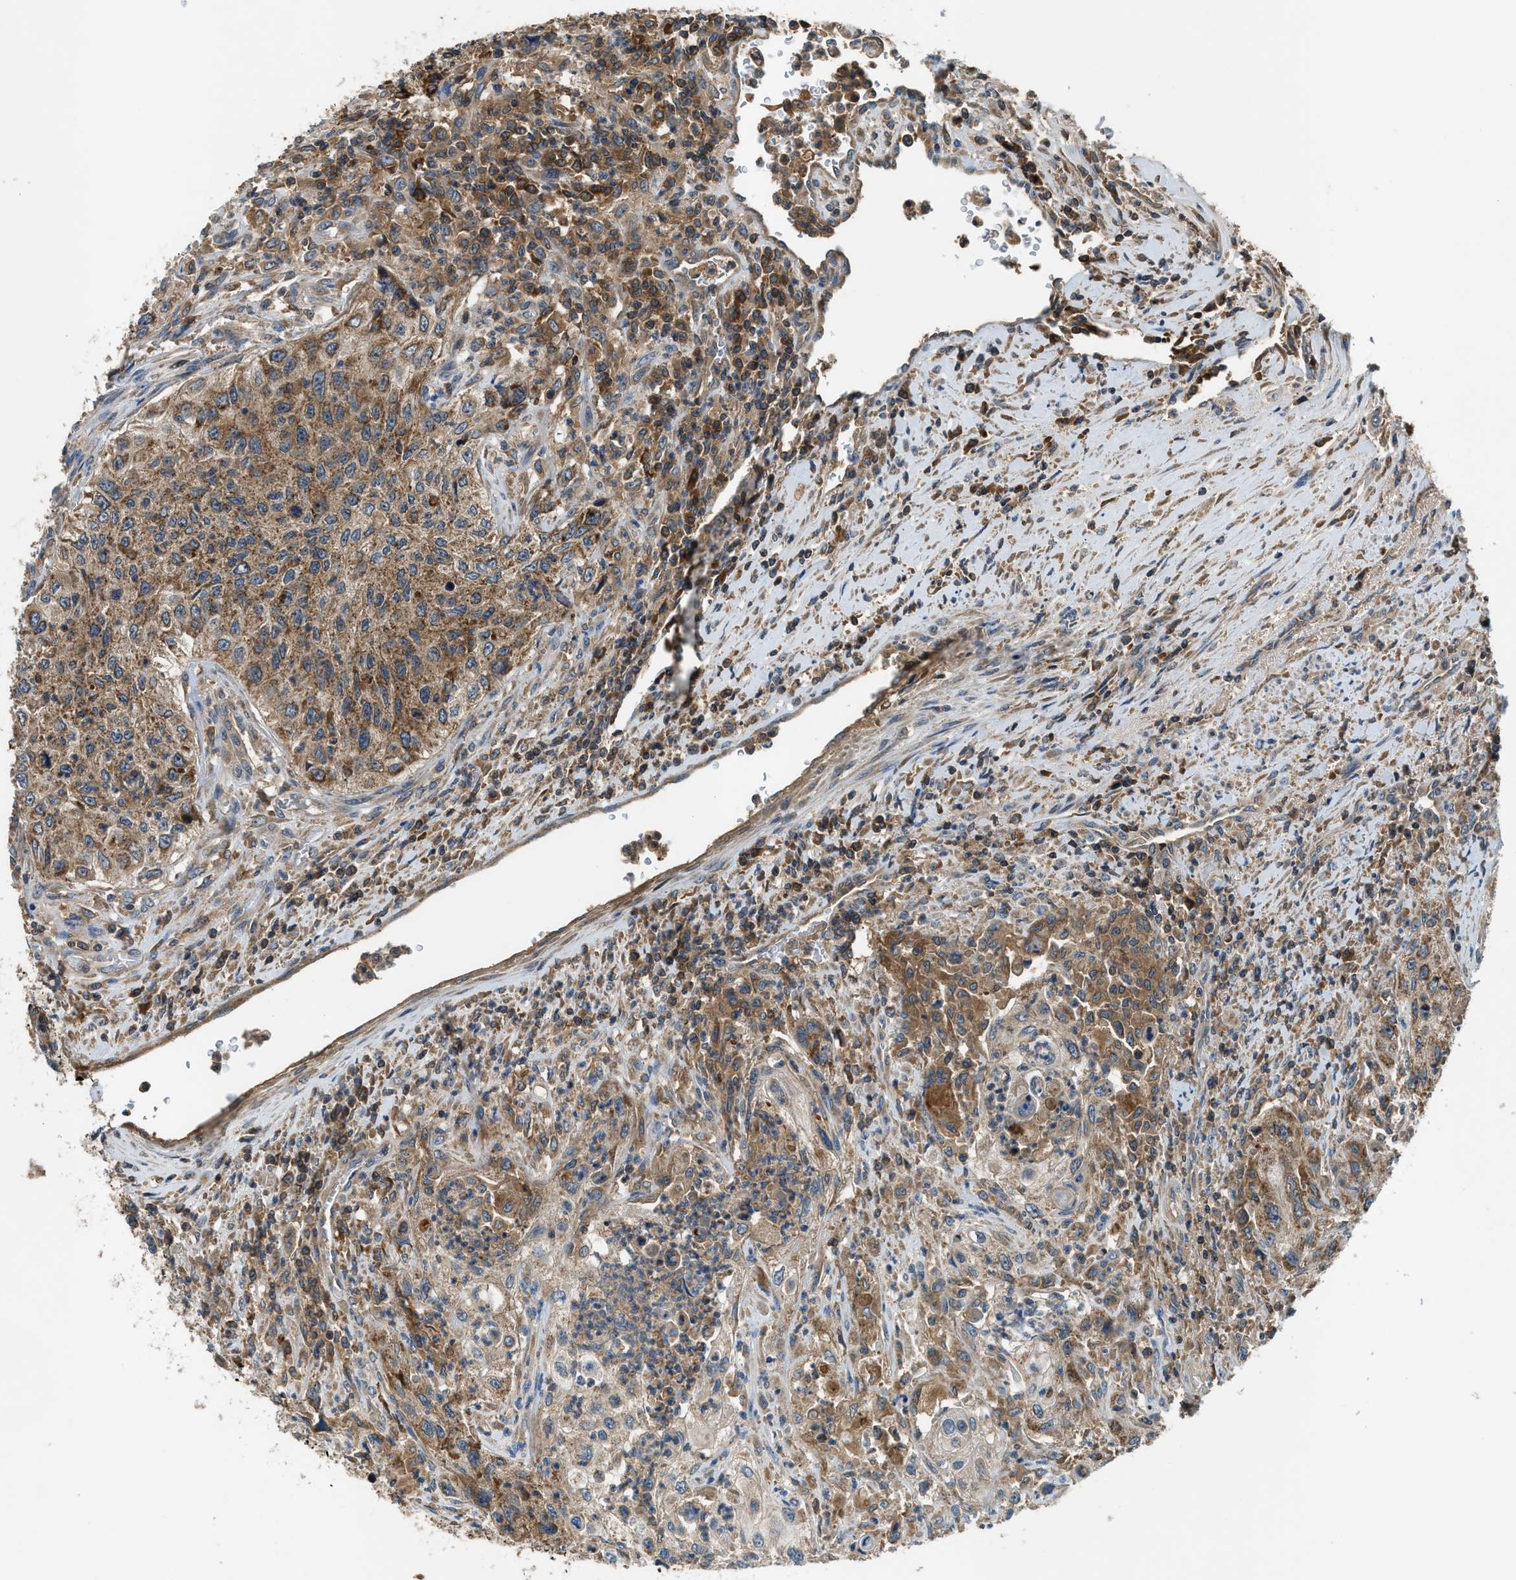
{"staining": {"intensity": "moderate", "quantity": ">75%", "location": "cytoplasmic/membranous"}, "tissue": "urothelial cancer", "cell_type": "Tumor cells", "image_type": "cancer", "snomed": [{"axis": "morphology", "description": "Urothelial carcinoma, High grade"}, {"axis": "topography", "description": "Urinary bladder"}], "caption": "Urothelial cancer was stained to show a protein in brown. There is medium levels of moderate cytoplasmic/membranous positivity in approximately >75% of tumor cells. (IHC, brightfield microscopy, high magnification).", "gene": "PAFAH2", "patient": {"sex": "female", "age": 60}}